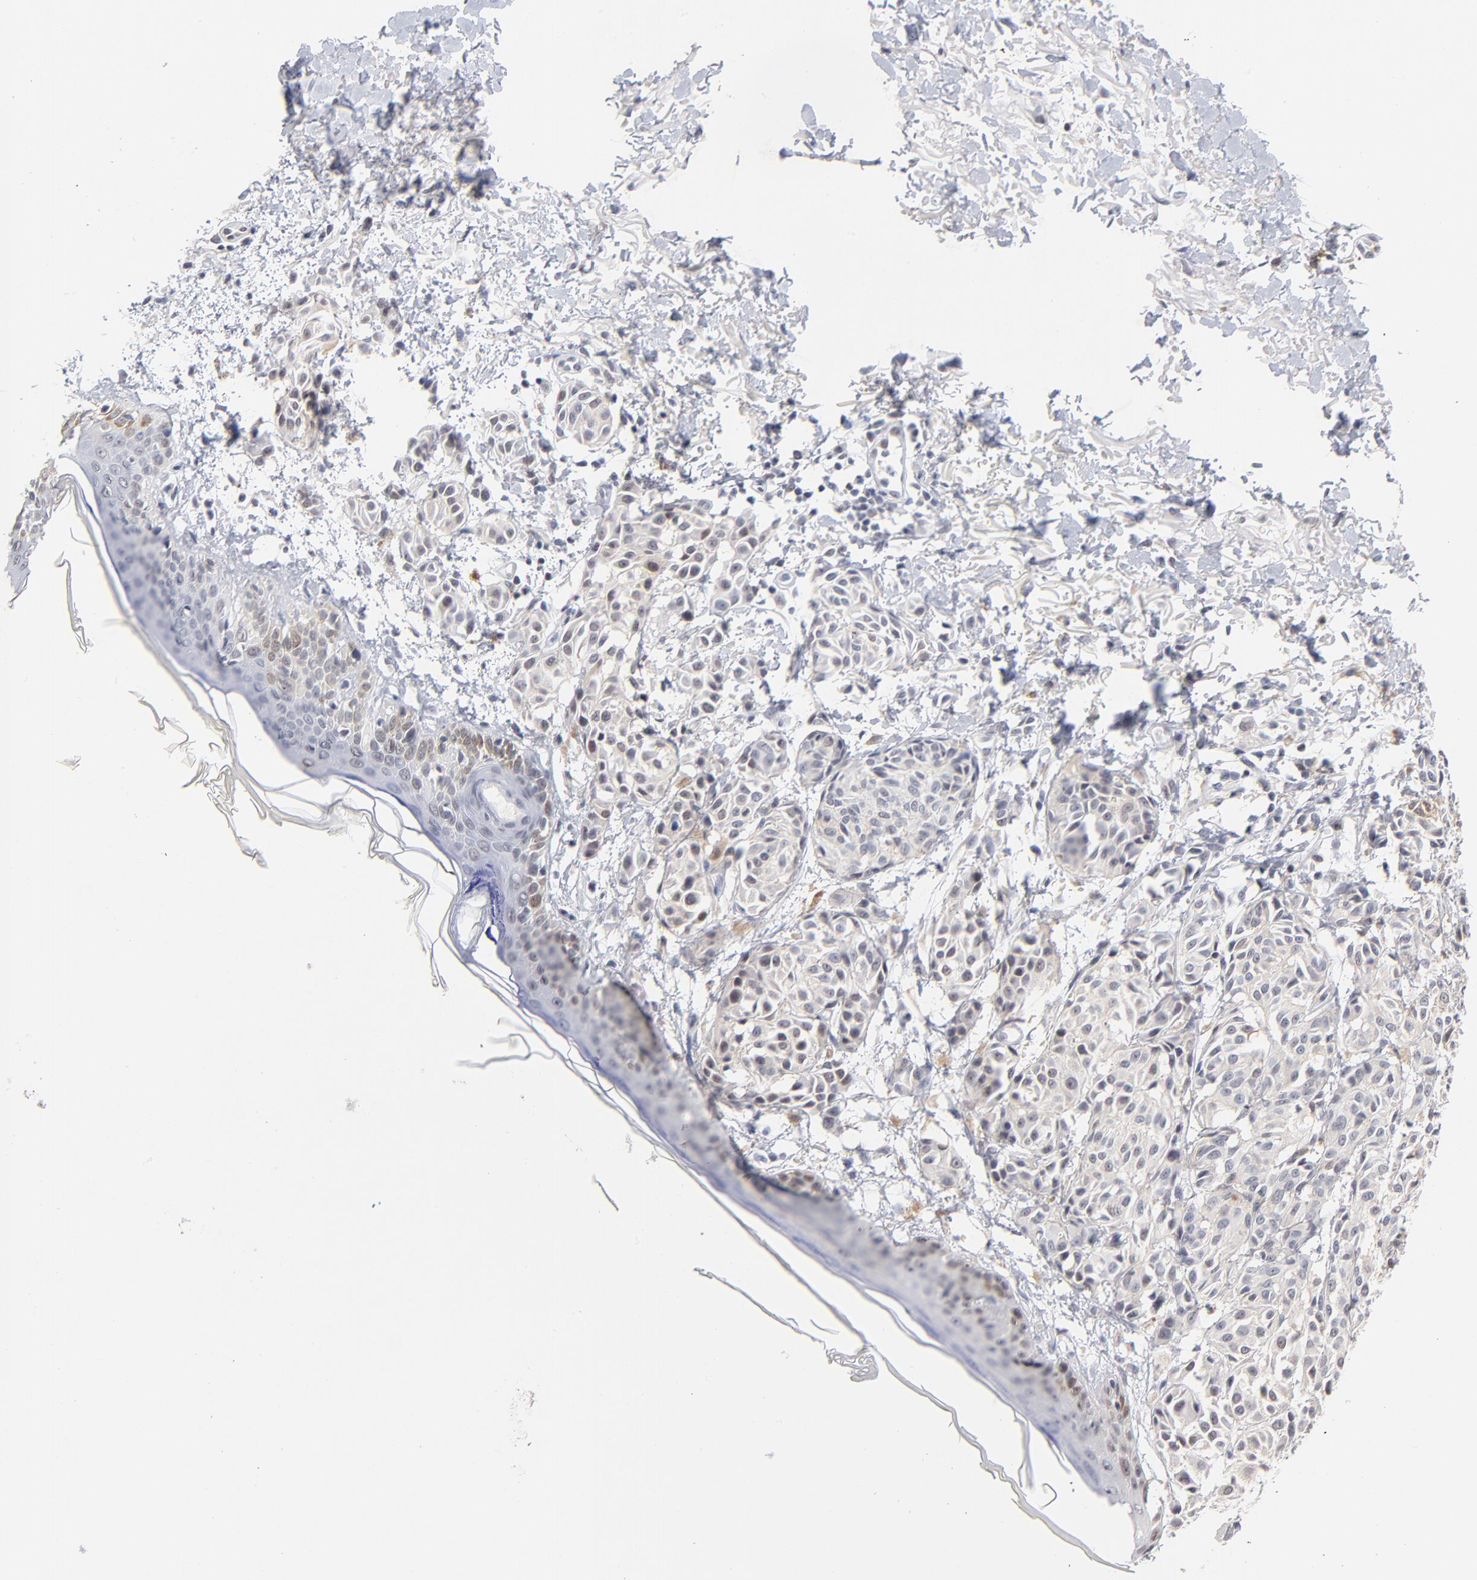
{"staining": {"intensity": "weak", "quantity": "25%-75%", "location": "cytoplasmic/membranous,nuclear"}, "tissue": "melanoma", "cell_type": "Tumor cells", "image_type": "cancer", "snomed": [{"axis": "morphology", "description": "Malignant melanoma, NOS"}, {"axis": "topography", "description": "Skin"}], "caption": "Weak cytoplasmic/membranous and nuclear positivity is present in approximately 25%-75% of tumor cells in melanoma.", "gene": "ORC2", "patient": {"sex": "male", "age": 76}}